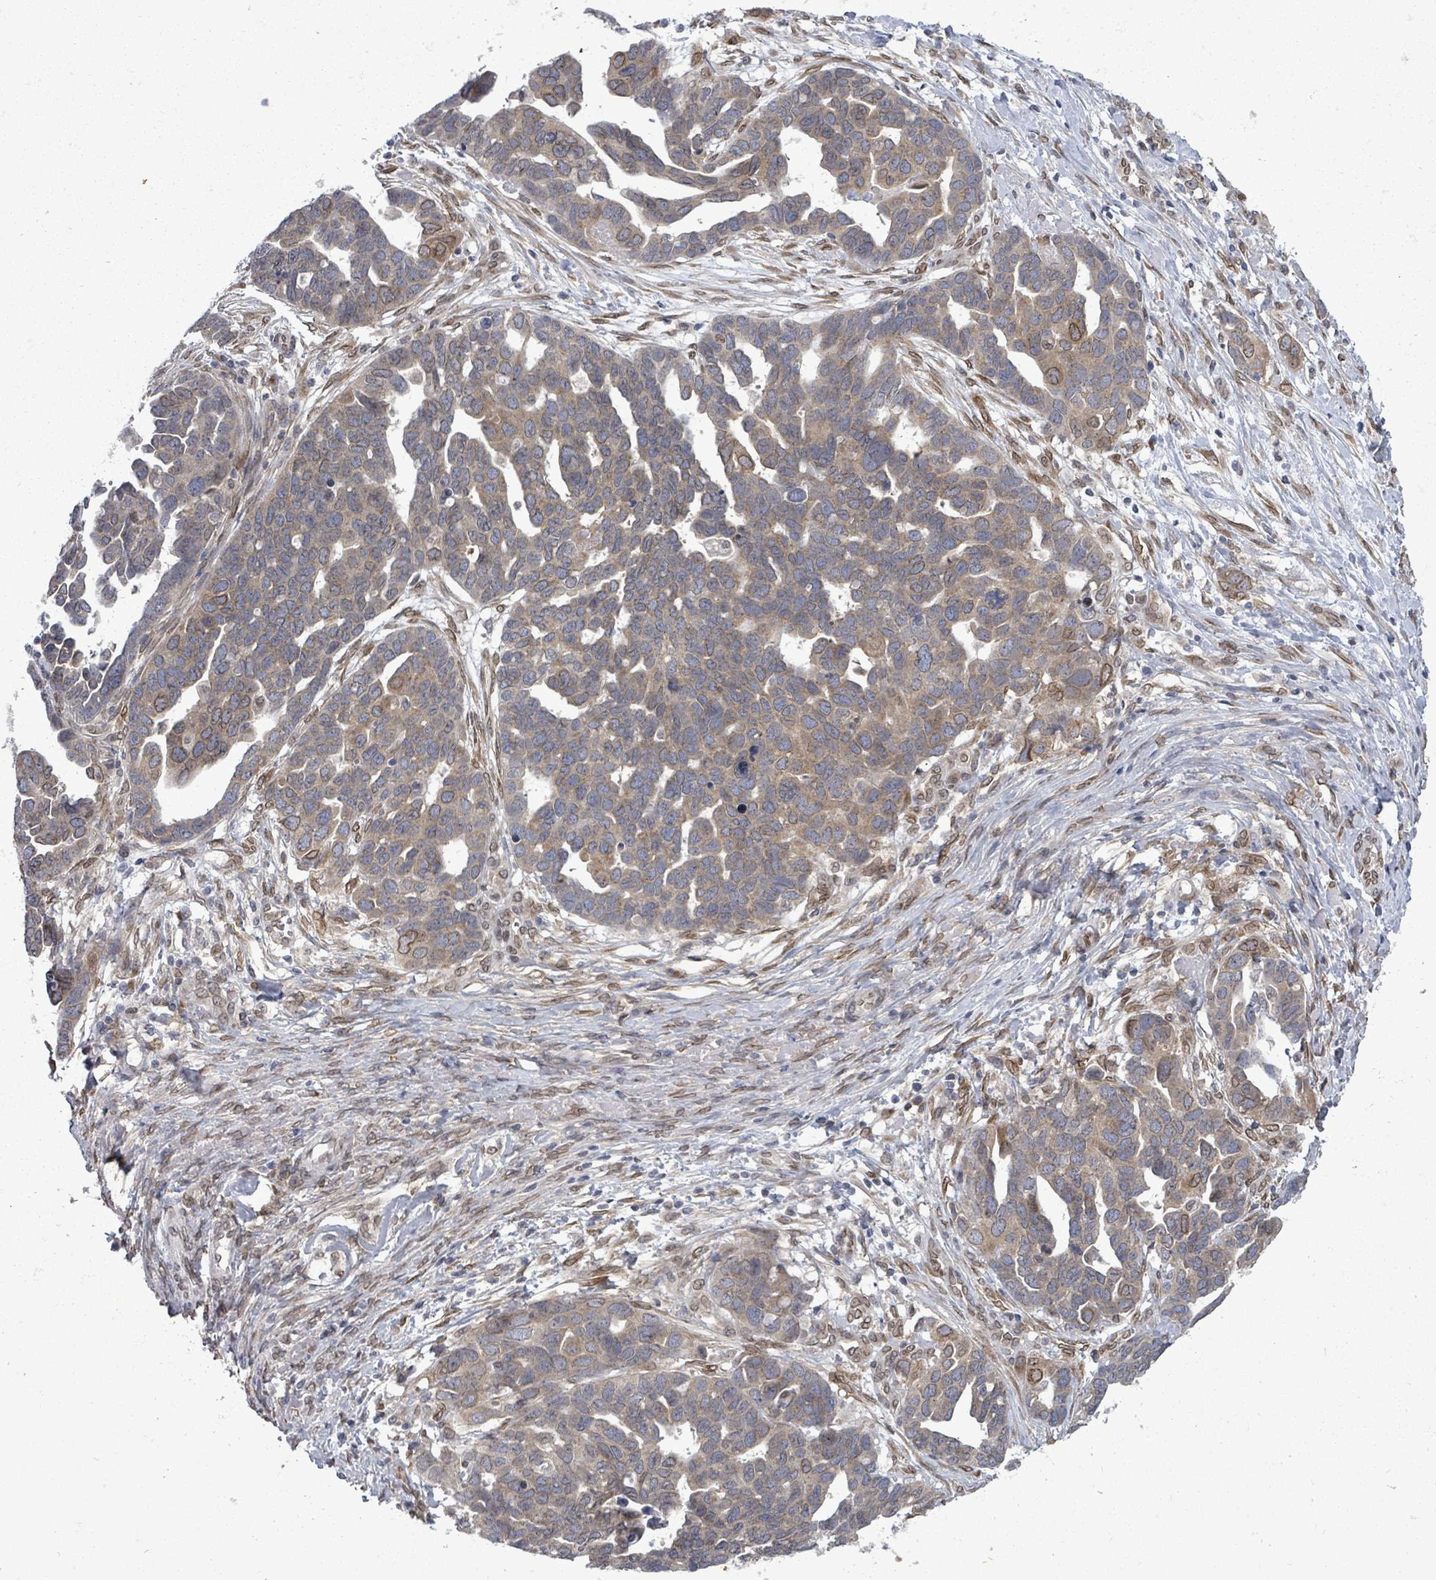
{"staining": {"intensity": "weak", "quantity": ">75%", "location": "cytoplasmic/membranous,nuclear"}, "tissue": "ovarian cancer", "cell_type": "Tumor cells", "image_type": "cancer", "snomed": [{"axis": "morphology", "description": "Cystadenocarcinoma, serous, NOS"}, {"axis": "topography", "description": "Ovary"}], "caption": "An image of serous cystadenocarcinoma (ovarian) stained for a protein exhibits weak cytoplasmic/membranous and nuclear brown staining in tumor cells. (DAB = brown stain, brightfield microscopy at high magnification).", "gene": "ARFGAP1", "patient": {"sex": "female", "age": 54}}